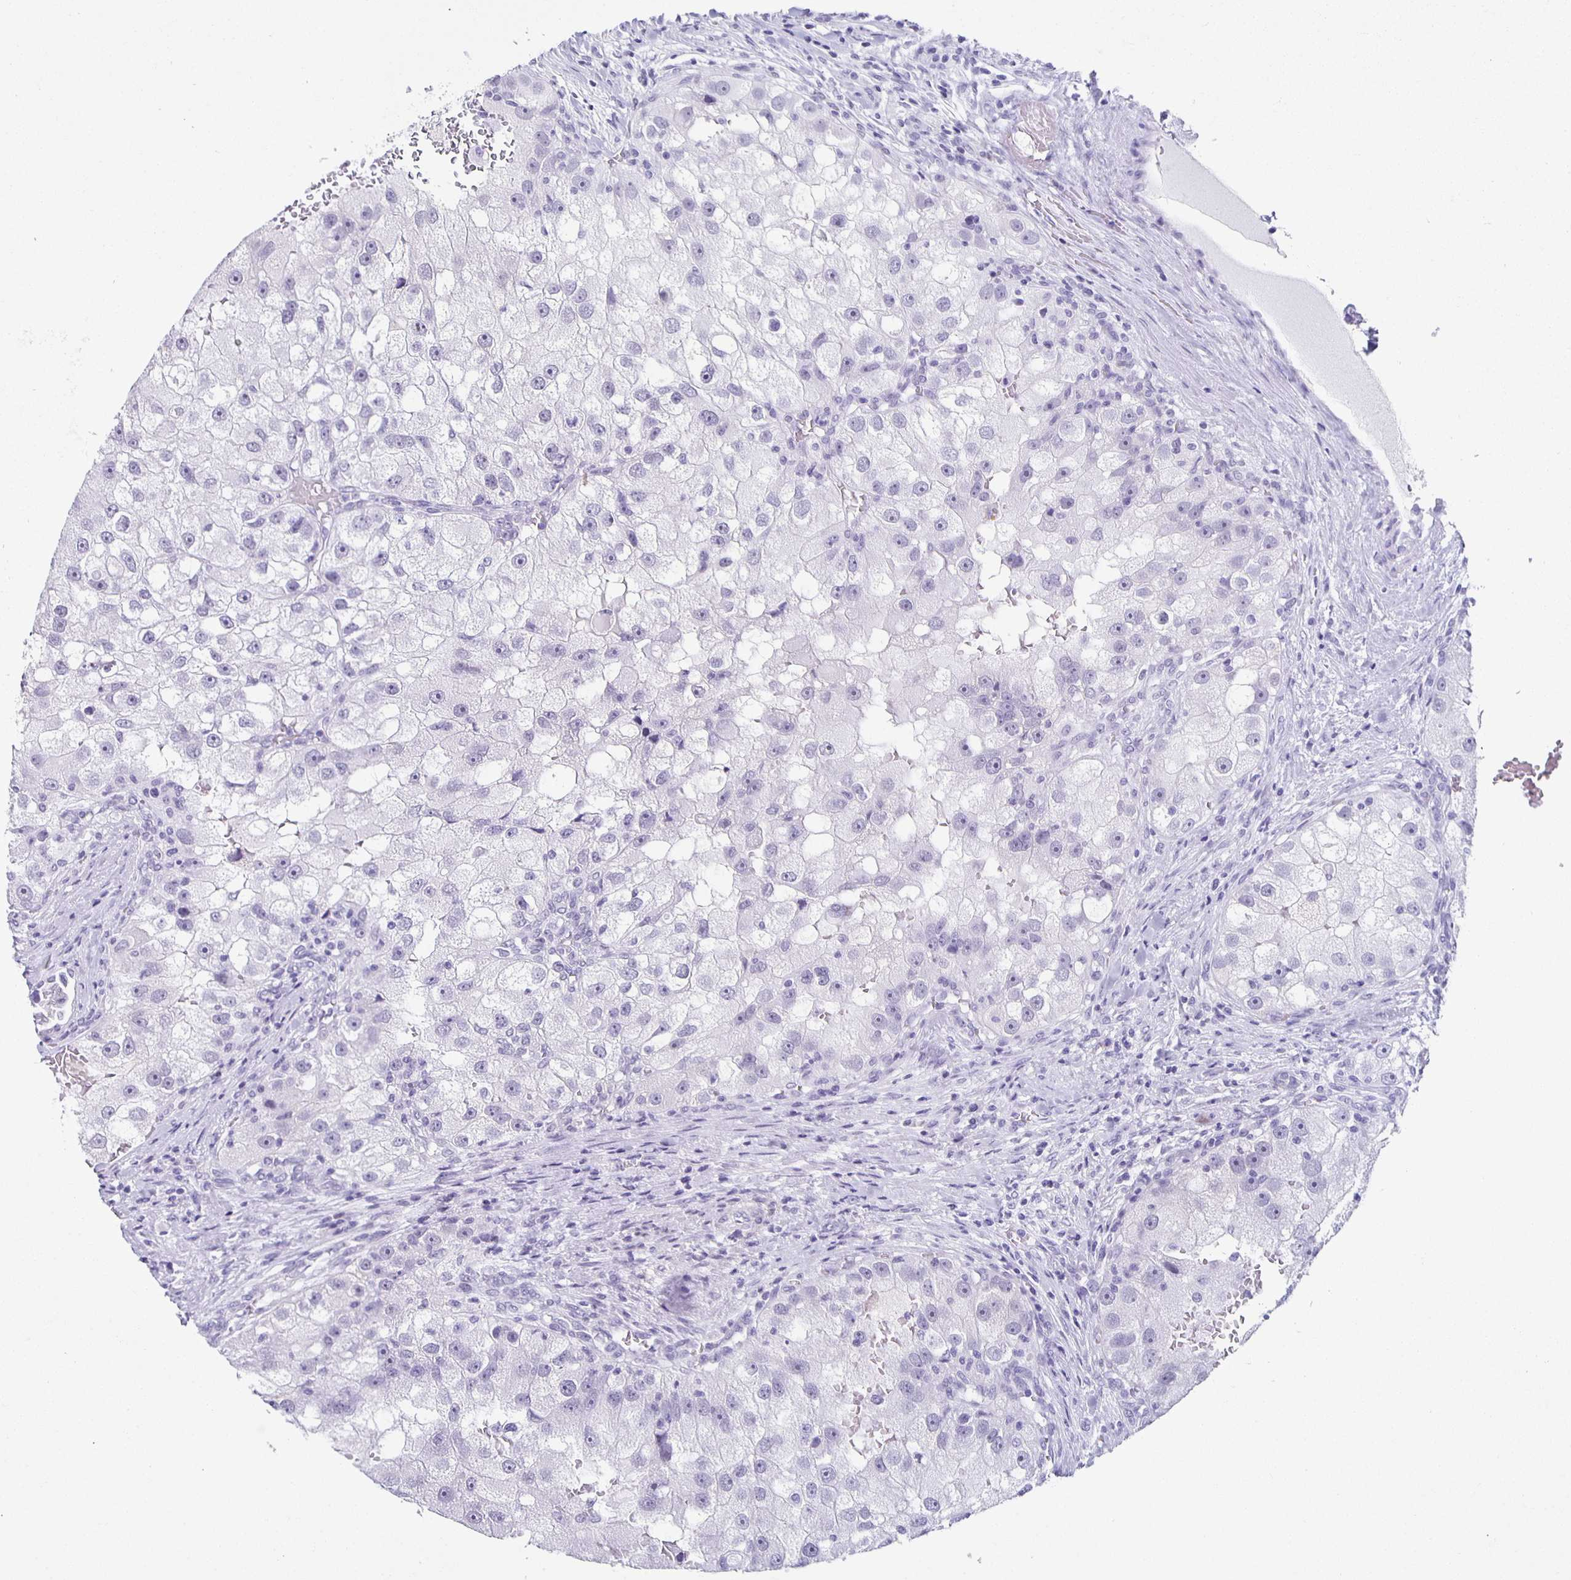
{"staining": {"intensity": "negative", "quantity": "none", "location": "none"}, "tissue": "renal cancer", "cell_type": "Tumor cells", "image_type": "cancer", "snomed": [{"axis": "morphology", "description": "Adenocarcinoma, NOS"}, {"axis": "topography", "description": "Kidney"}], "caption": "This photomicrograph is of adenocarcinoma (renal) stained with immunohistochemistry (IHC) to label a protein in brown with the nuclei are counter-stained blue. There is no positivity in tumor cells.", "gene": "TPPP", "patient": {"sex": "male", "age": 63}}